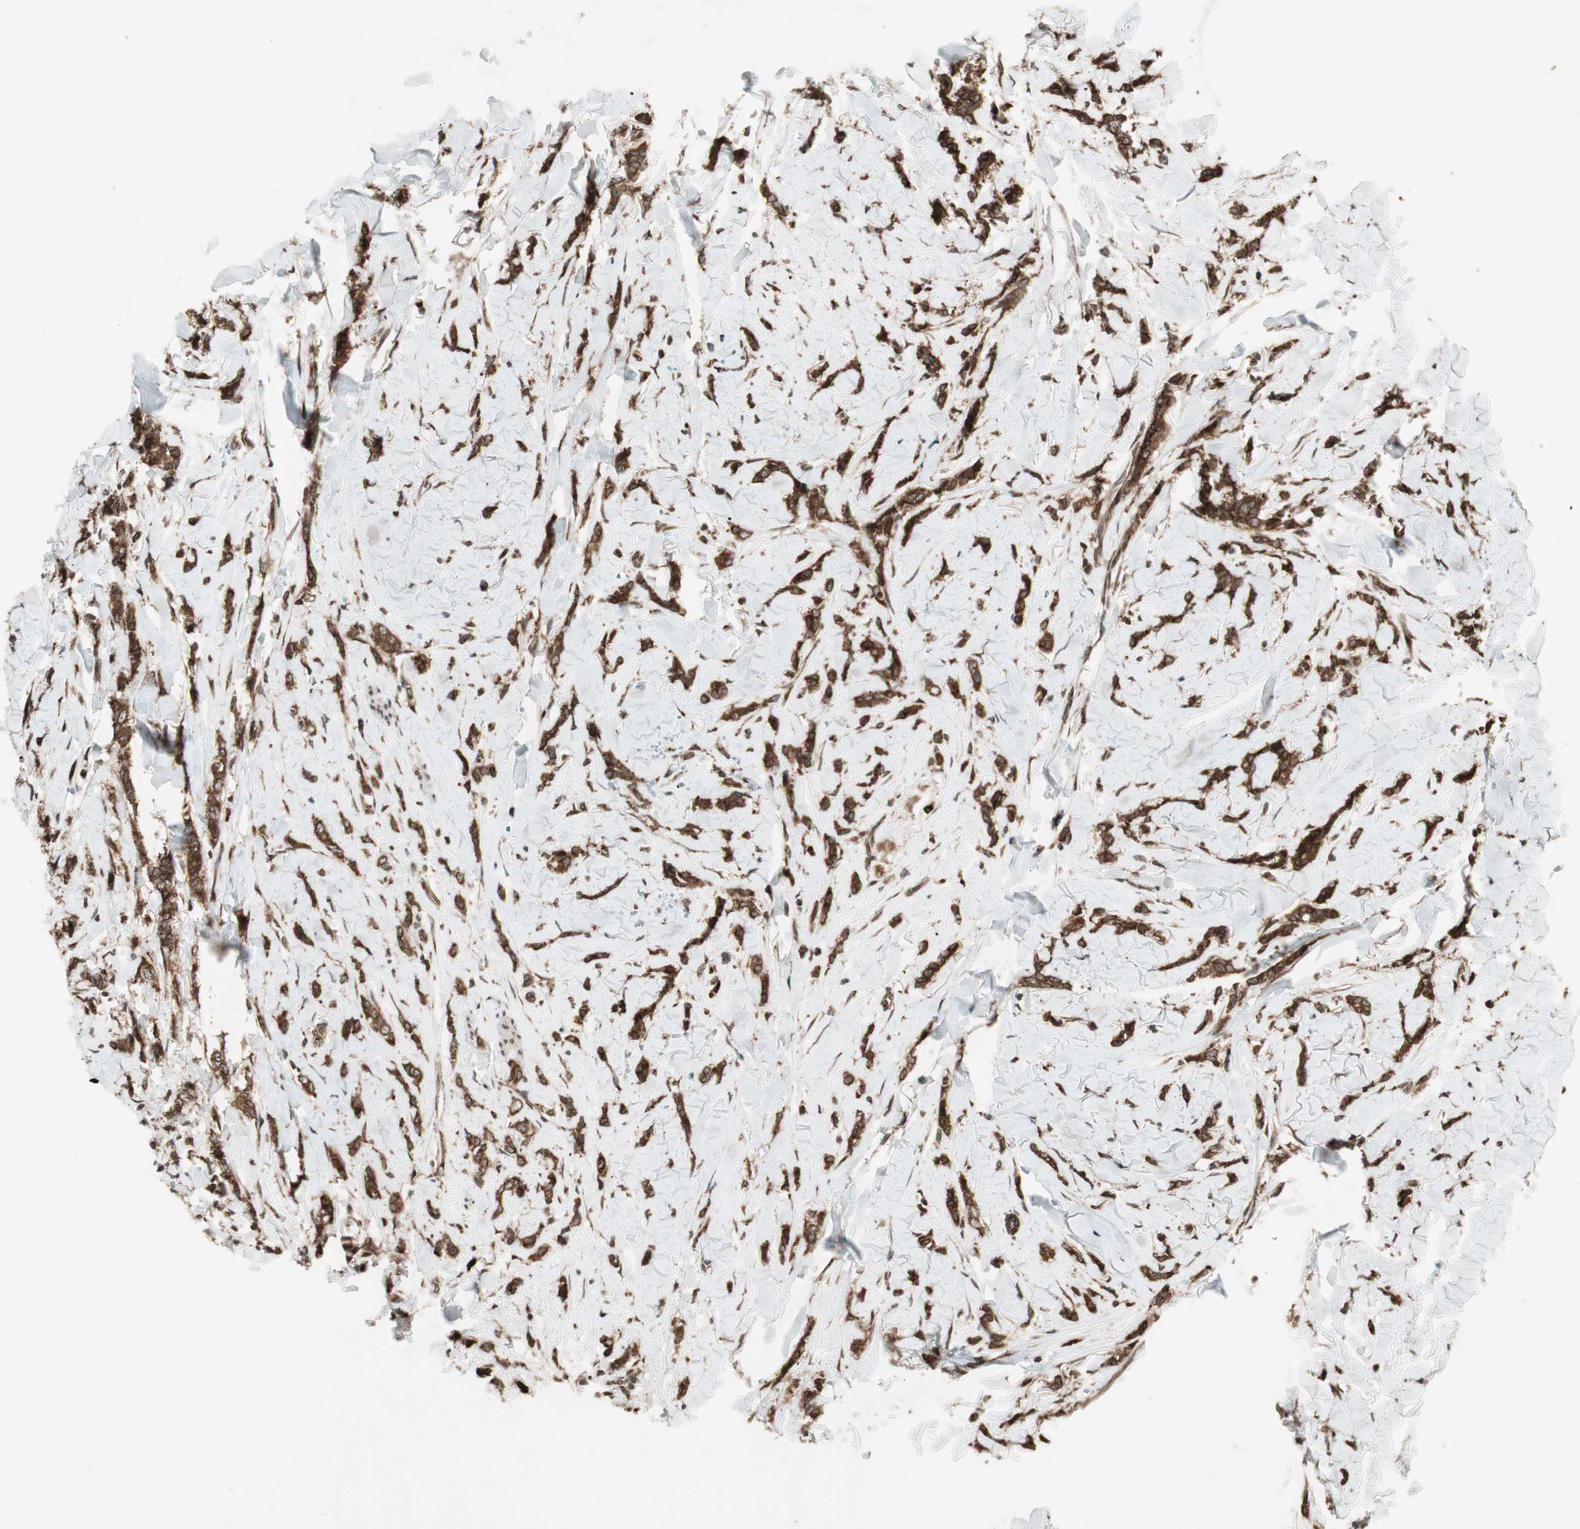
{"staining": {"intensity": "strong", "quantity": ">75%", "location": "cytoplasmic/membranous"}, "tissue": "breast cancer", "cell_type": "Tumor cells", "image_type": "cancer", "snomed": [{"axis": "morphology", "description": "Lobular carcinoma"}, {"axis": "topography", "description": "Skin"}, {"axis": "topography", "description": "Breast"}], "caption": "IHC staining of breast lobular carcinoma, which reveals high levels of strong cytoplasmic/membranous staining in about >75% of tumor cells indicating strong cytoplasmic/membranous protein staining. The staining was performed using DAB (3,3'-diaminobenzidine) (brown) for protein detection and nuclei were counterstained in hematoxylin (blue).", "gene": "NUP62", "patient": {"sex": "female", "age": 46}}